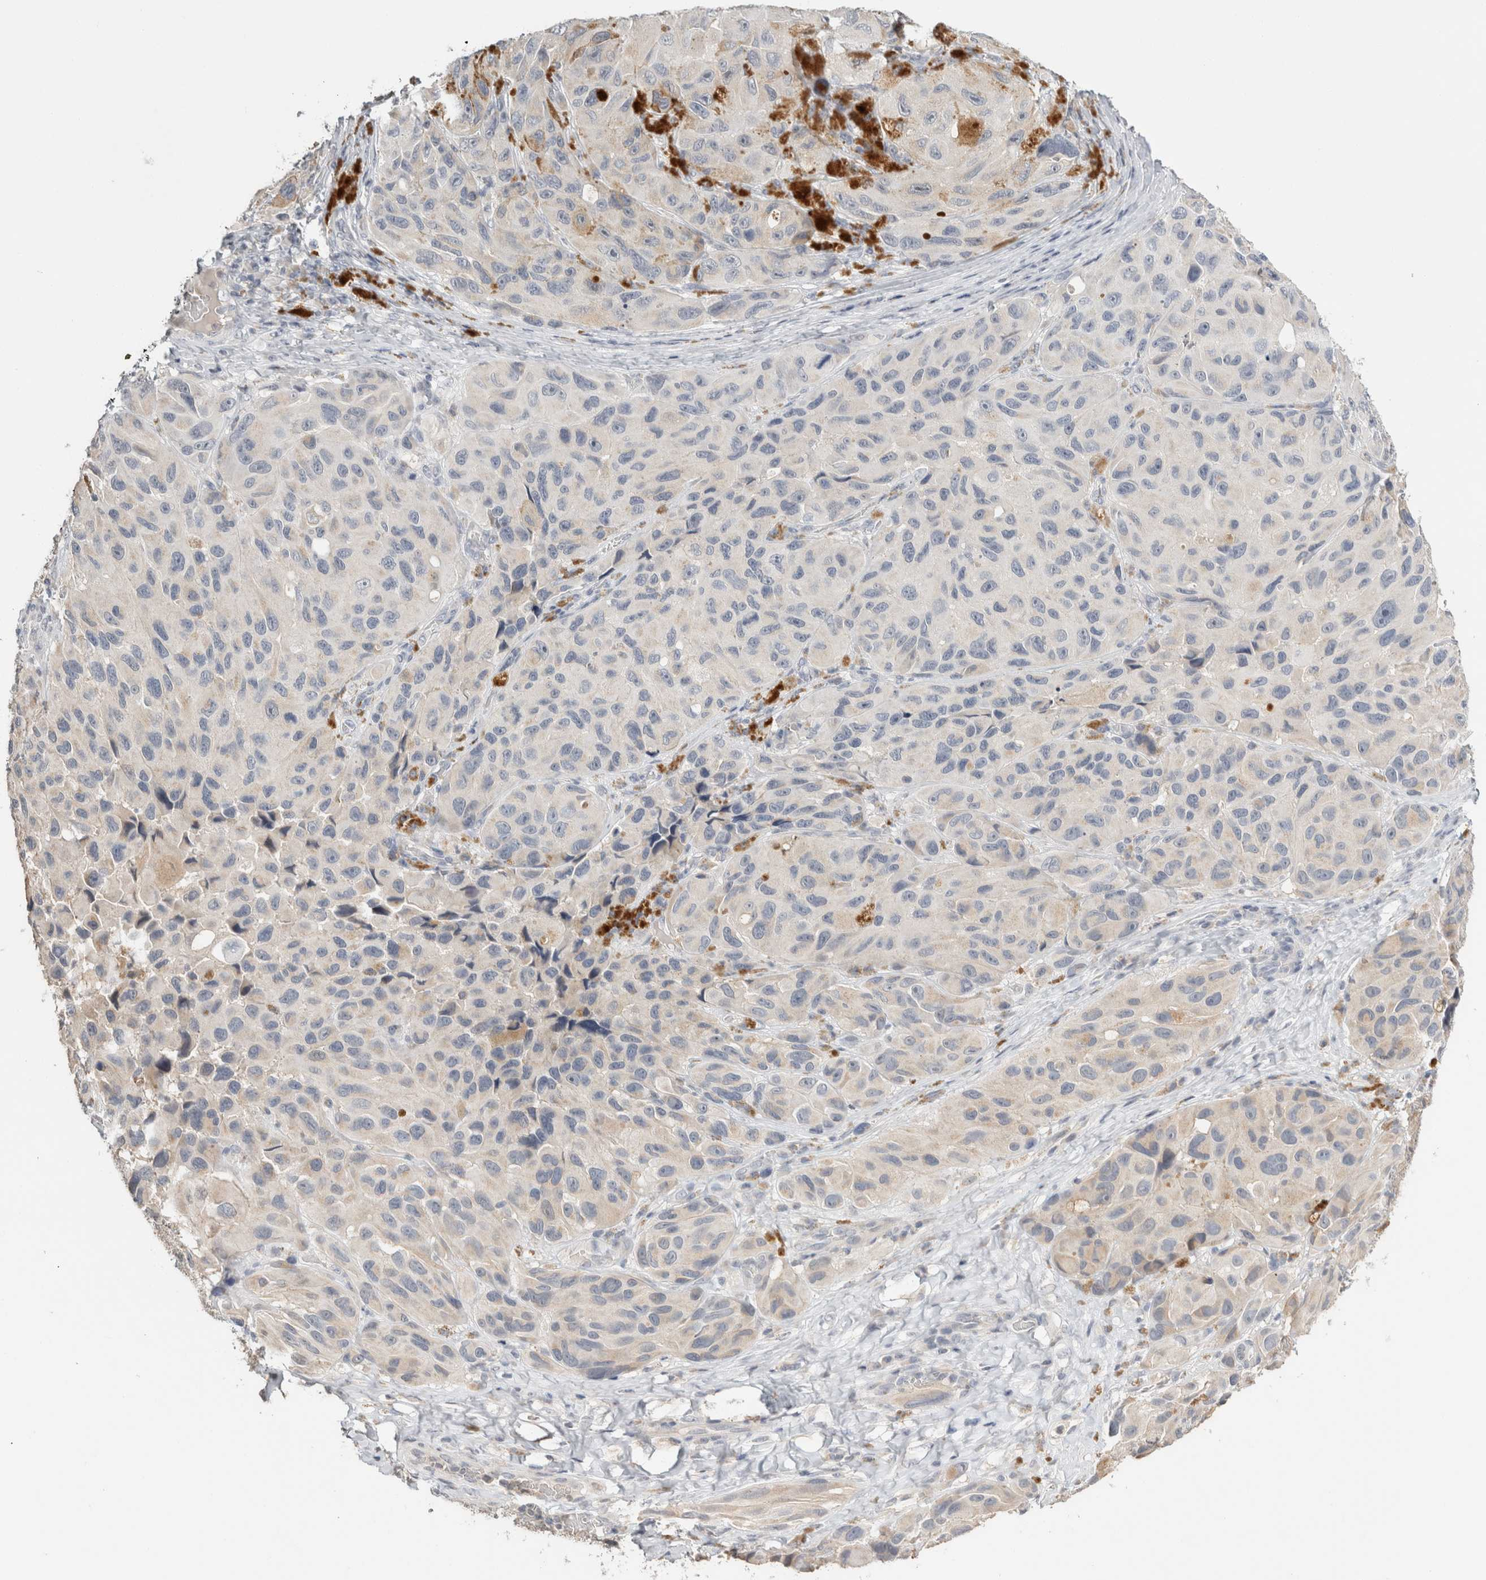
{"staining": {"intensity": "weak", "quantity": "<25%", "location": "cytoplasmic/membranous"}, "tissue": "melanoma", "cell_type": "Tumor cells", "image_type": "cancer", "snomed": [{"axis": "morphology", "description": "Malignant melanoma, NOS"}, {"axis": "topography", "description": "Skin"}], "caption": "Immunohistochemistry of melanoma exhibits no staining in tumor cells. (DAB immunohistochemistry, high magnification).", "gene": "CRAT", "patient": {"sex": "female", "age": 73}}